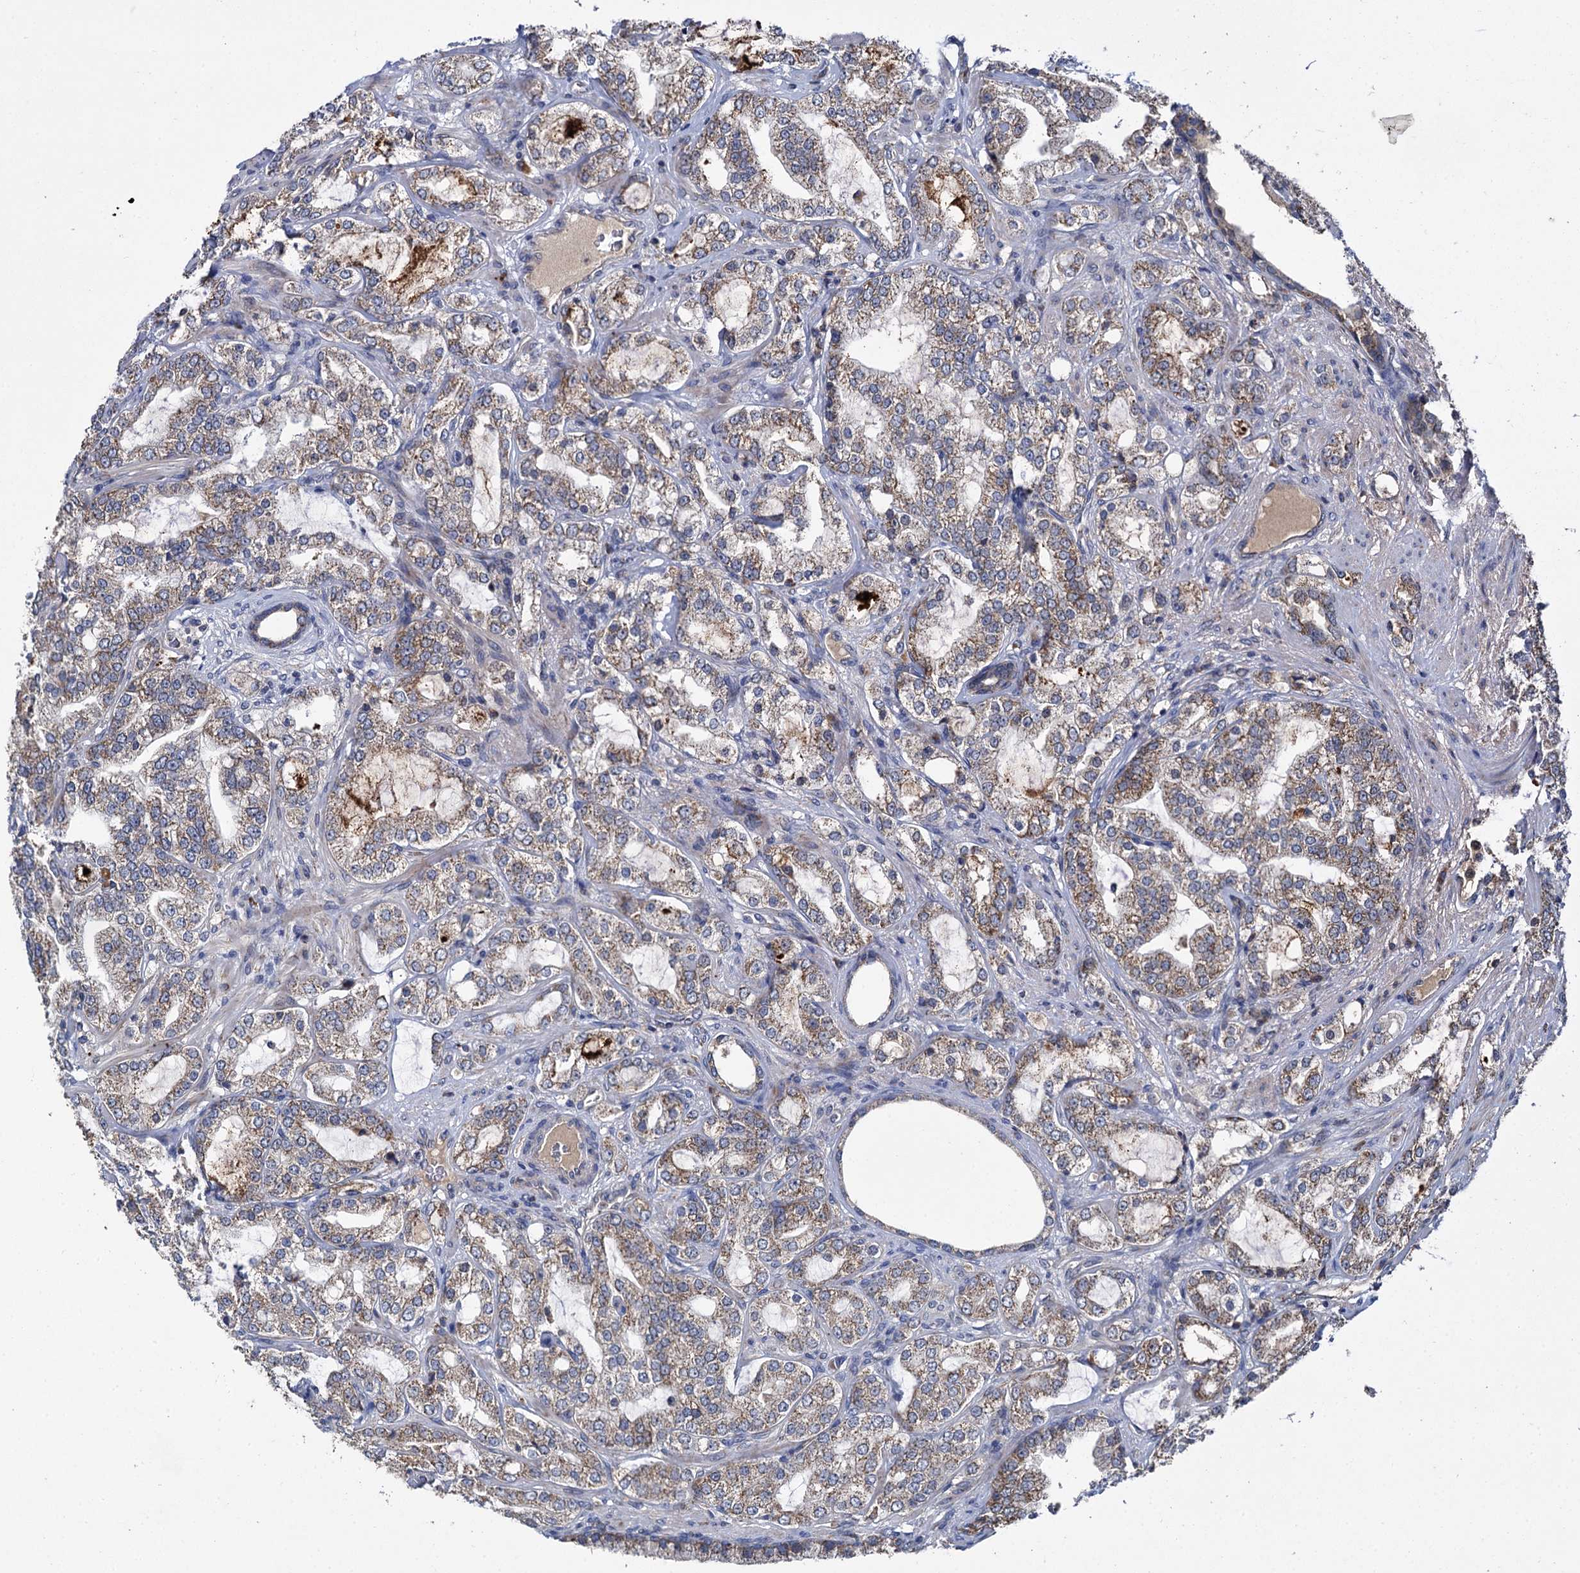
{"staining": {"intensity": "moderate", "quantity": ">75%", "location": "cytoplasmic/membranous"}, "tissue": "prostate cancer", "cell_type": "Tumor cells", "image_type": "cancer", "snomed": [{"axis": "morphology", "description": "Adenocarcinoma, High grade"}, {"axis": "topography", "description": "Prostate"}], "caption": "An immunohistochemistry image of neoplastic tissue is shown. Protein staining in brown shows moderate cytoplasmic/membranous positivity in prostate adenocarcinoma (high-grade) within tumor cells. (Stains: DAB in brown, nuclei in blue, Microscopy: brightfield microscopy at high magnification).", "gene": "METTL4", "patient": {"sex": "male", "age": 64}}